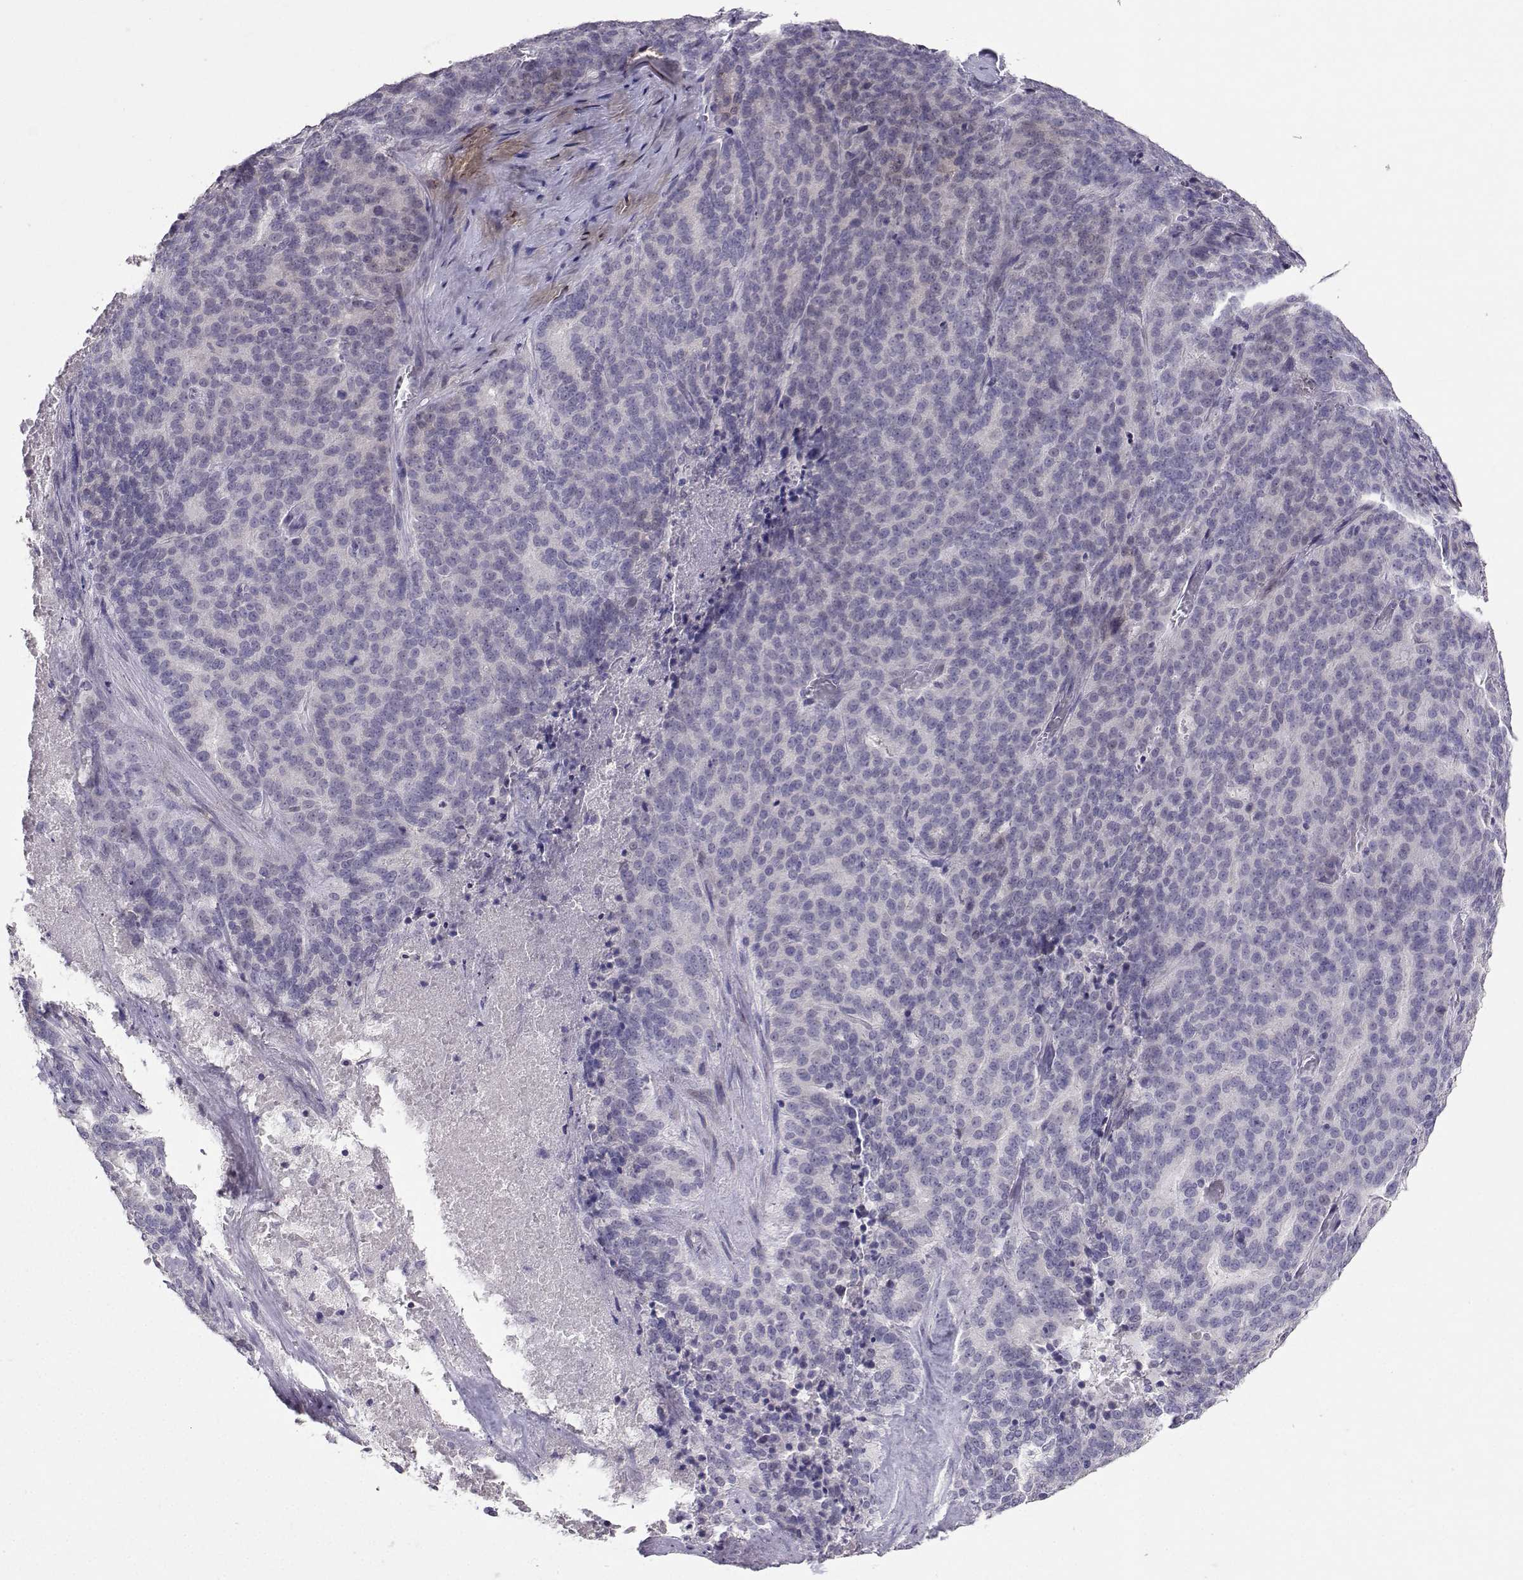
{"staining": {"intensity": "weak", "quantity": "<25%", "location": "cytoplasmic/membranous"}, "tissue": "liver cancer", "cell_type": "Tumor cells", "image_type": "cancer", "snomed": [{"axis": "morphology", "description": "Cholangiocarcinoma"}, {"axis": "topography", "description": "Liver"}], "caption": "Tumor cells are negative for brown protein staining in cholangiocarcinoma (liver).", "gene": "CARTPT", "patient": {"sex": "female", "age": 47}}